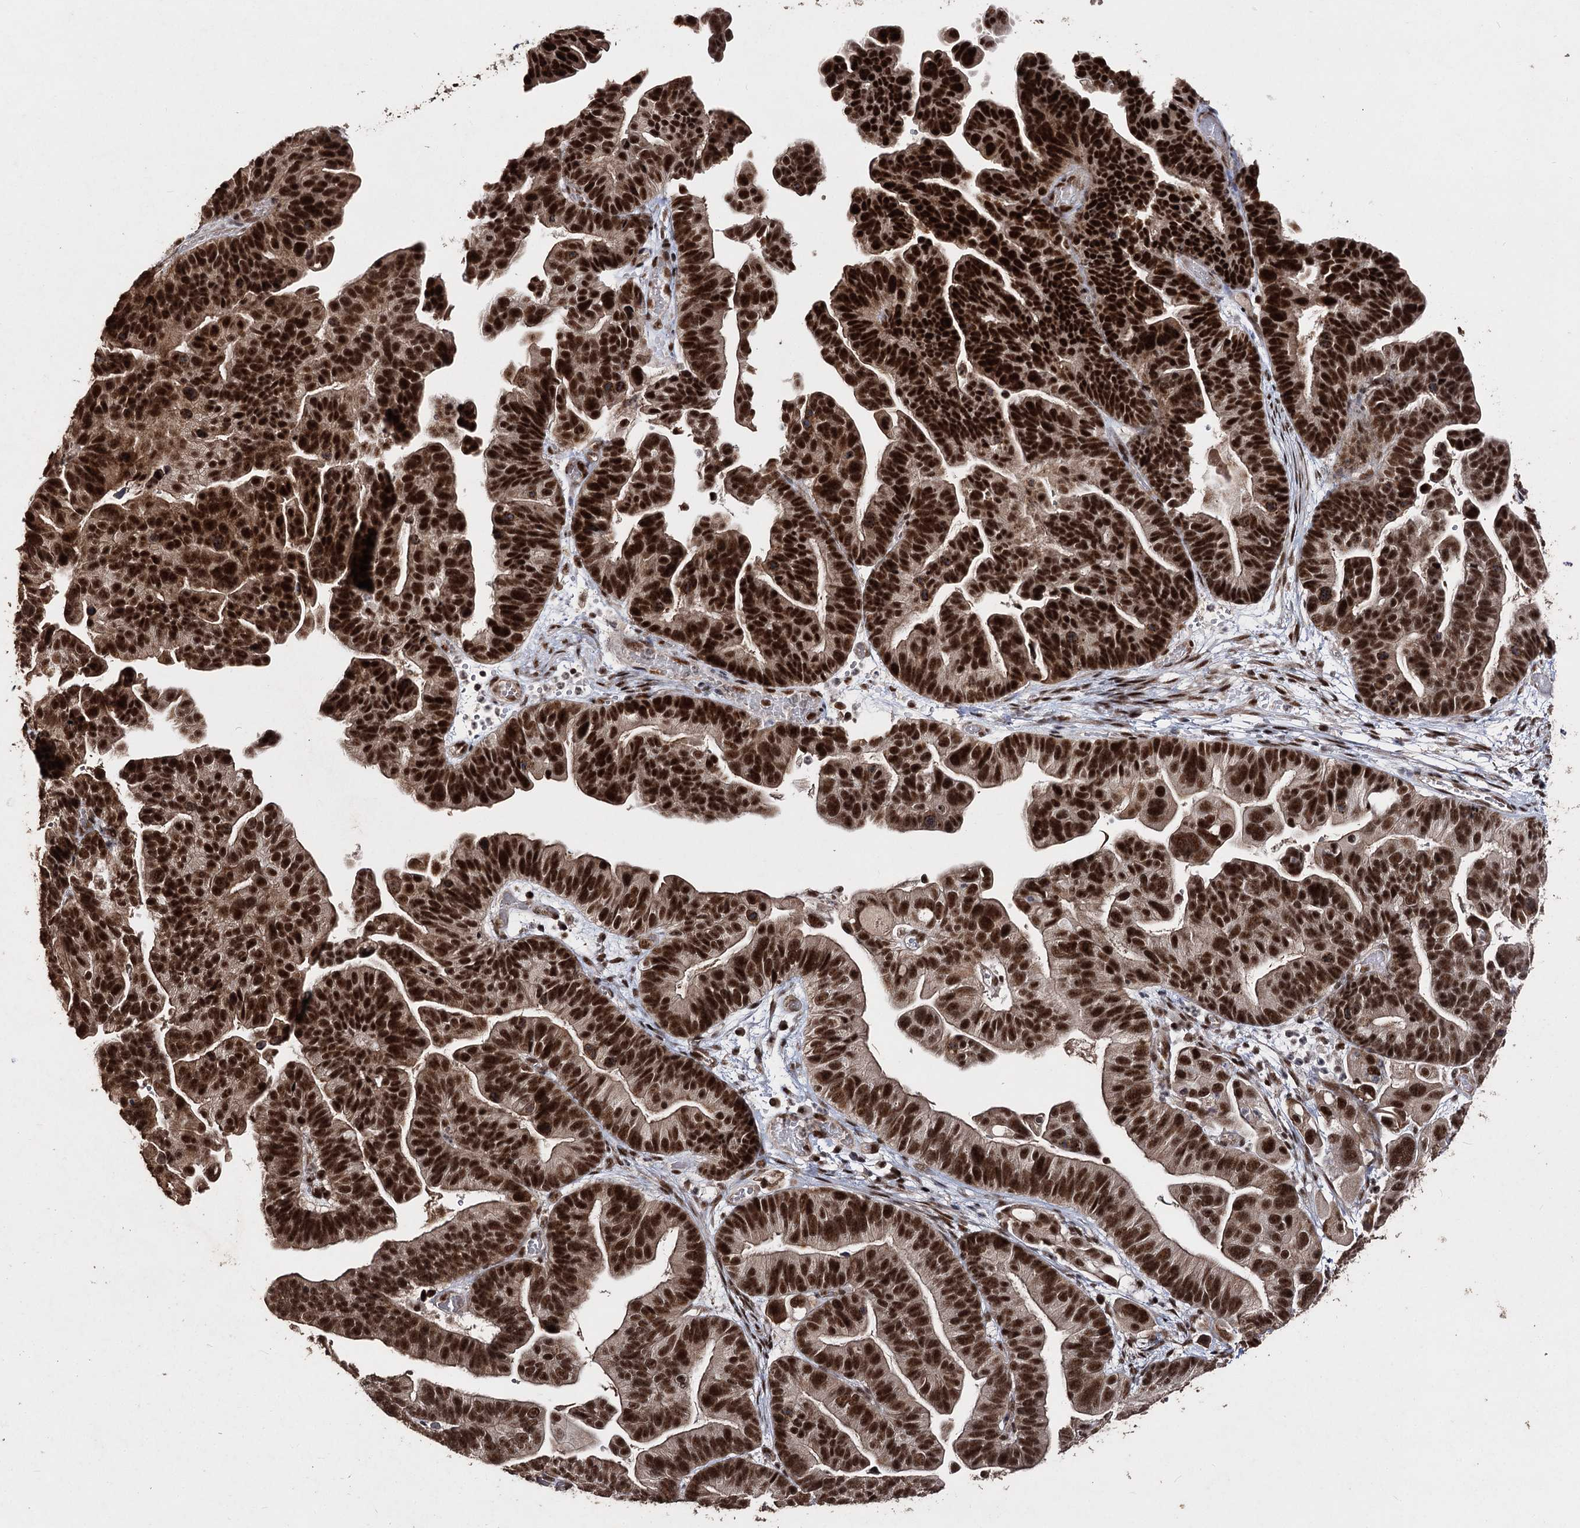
{"staining": {"intensity": "strong", "quantity": ">75%", "location": "nuclear"}, "tissue": "ovarian cancer", "cell_type": "Tumor cells", "image_type": "cancer", "snomed": [{"axis": "morphology", "description": "Cystadenocarcinoma, serous, NOS"}, {"axis": "topography", "description": "Ovary"}], "caption": "Protein expression analysis of human ovarian cancer (serous cystadenocarcinoma) reveals strong nuclear positivity in approximately >75% of tumor cells.", "gene": "U2SURP", "patient": {"sex": "female", "age": 56}}